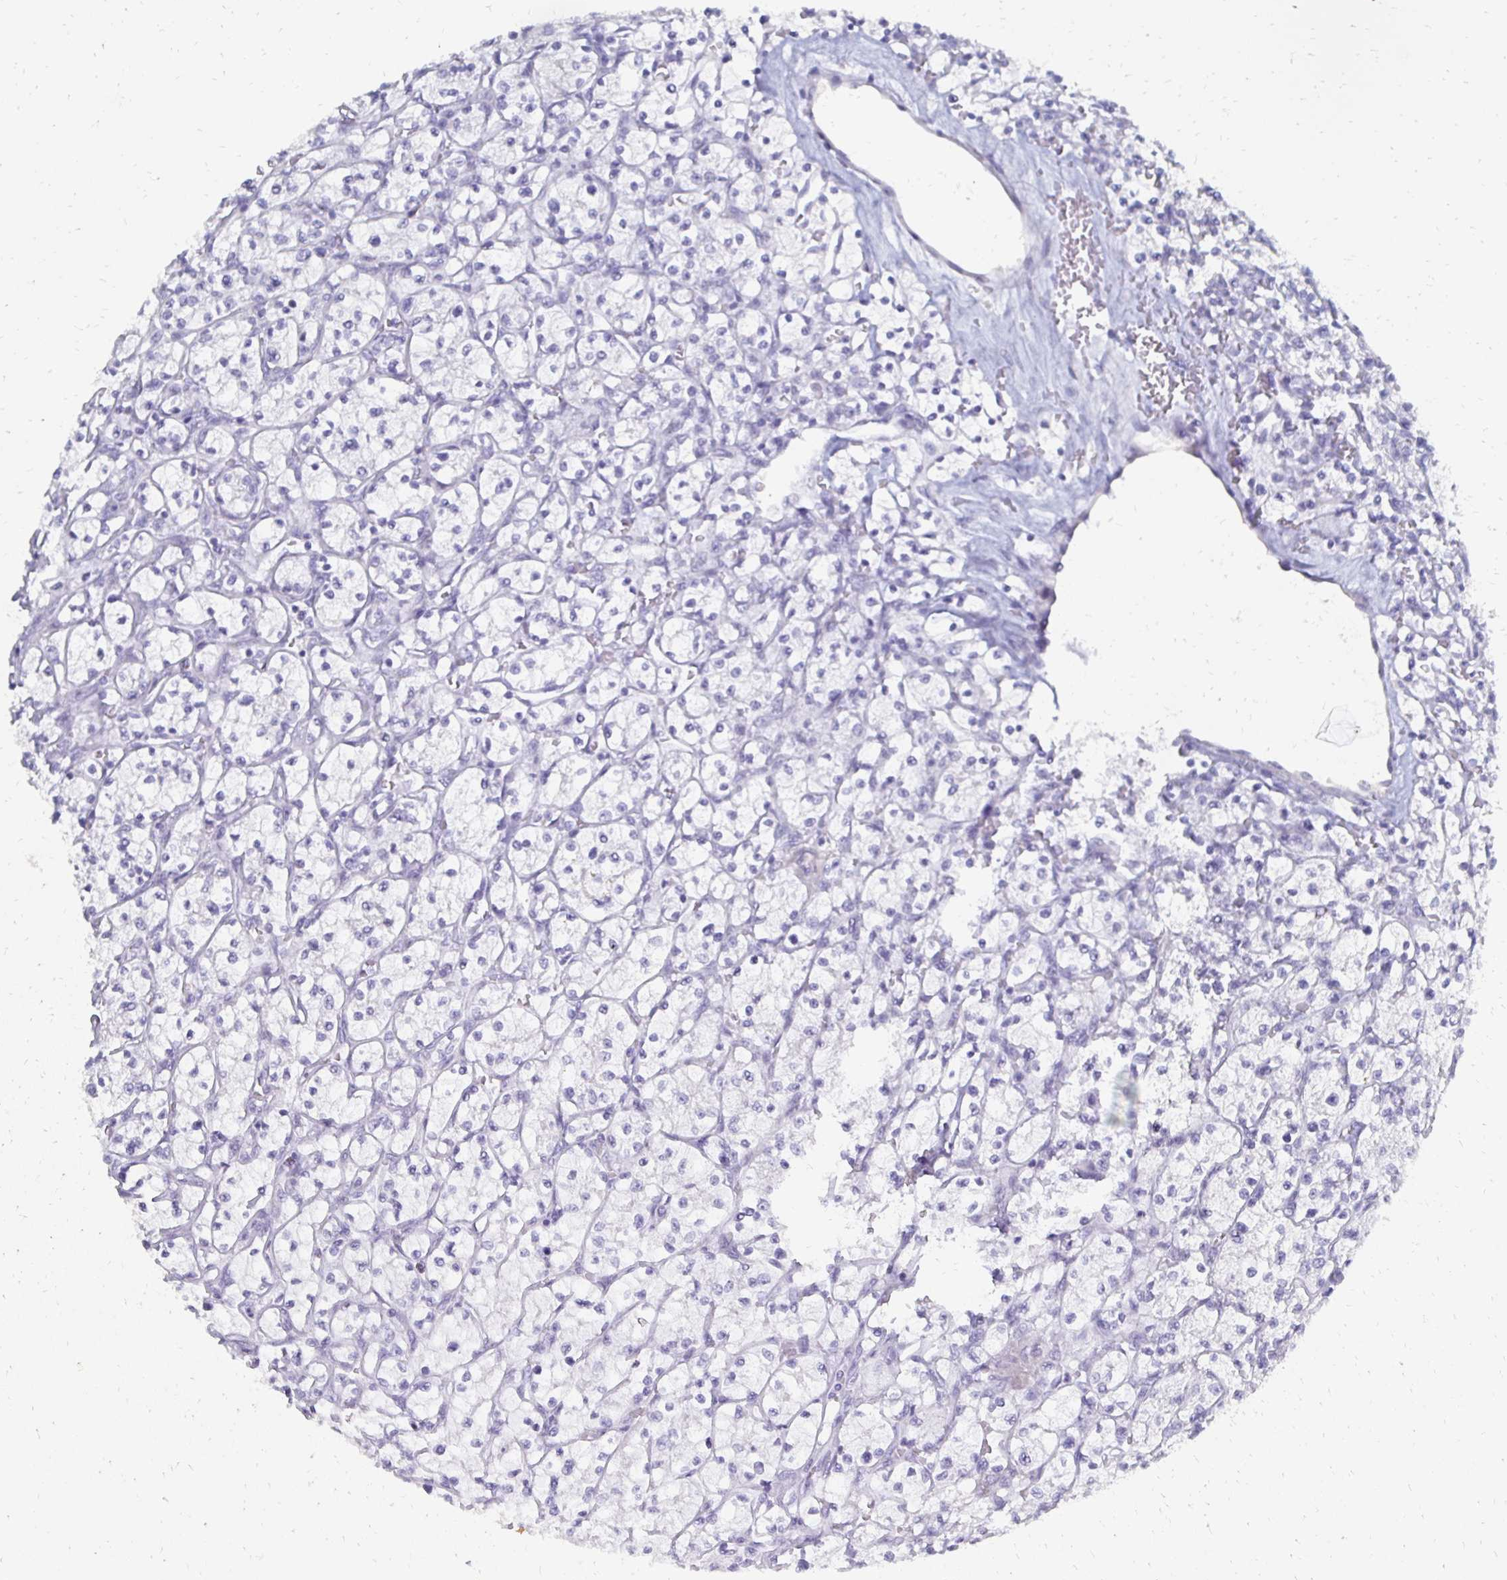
{"staining": {"intensity": "negative", "quantity": "none", "location": "none"}, "tissue": "renal cancer", "cell_type": "Tumor cells", "image_type": "cancer", "snomed": [{"axis": "morphology", "description": "Adenocarcinoma, NOS"}, {"axis": "topography", "description": "Kidney"}], "caption": "Immunohistochemical staining of human renal cancer (adenocarcinoma) displays no significant expression in tumor cells. The staining is performed using DAB brown chromogen with nuclei counter-stained in using hematoxylin.", "gene": "SYCP3", "patient": {"sex": "female", "age": 64}}